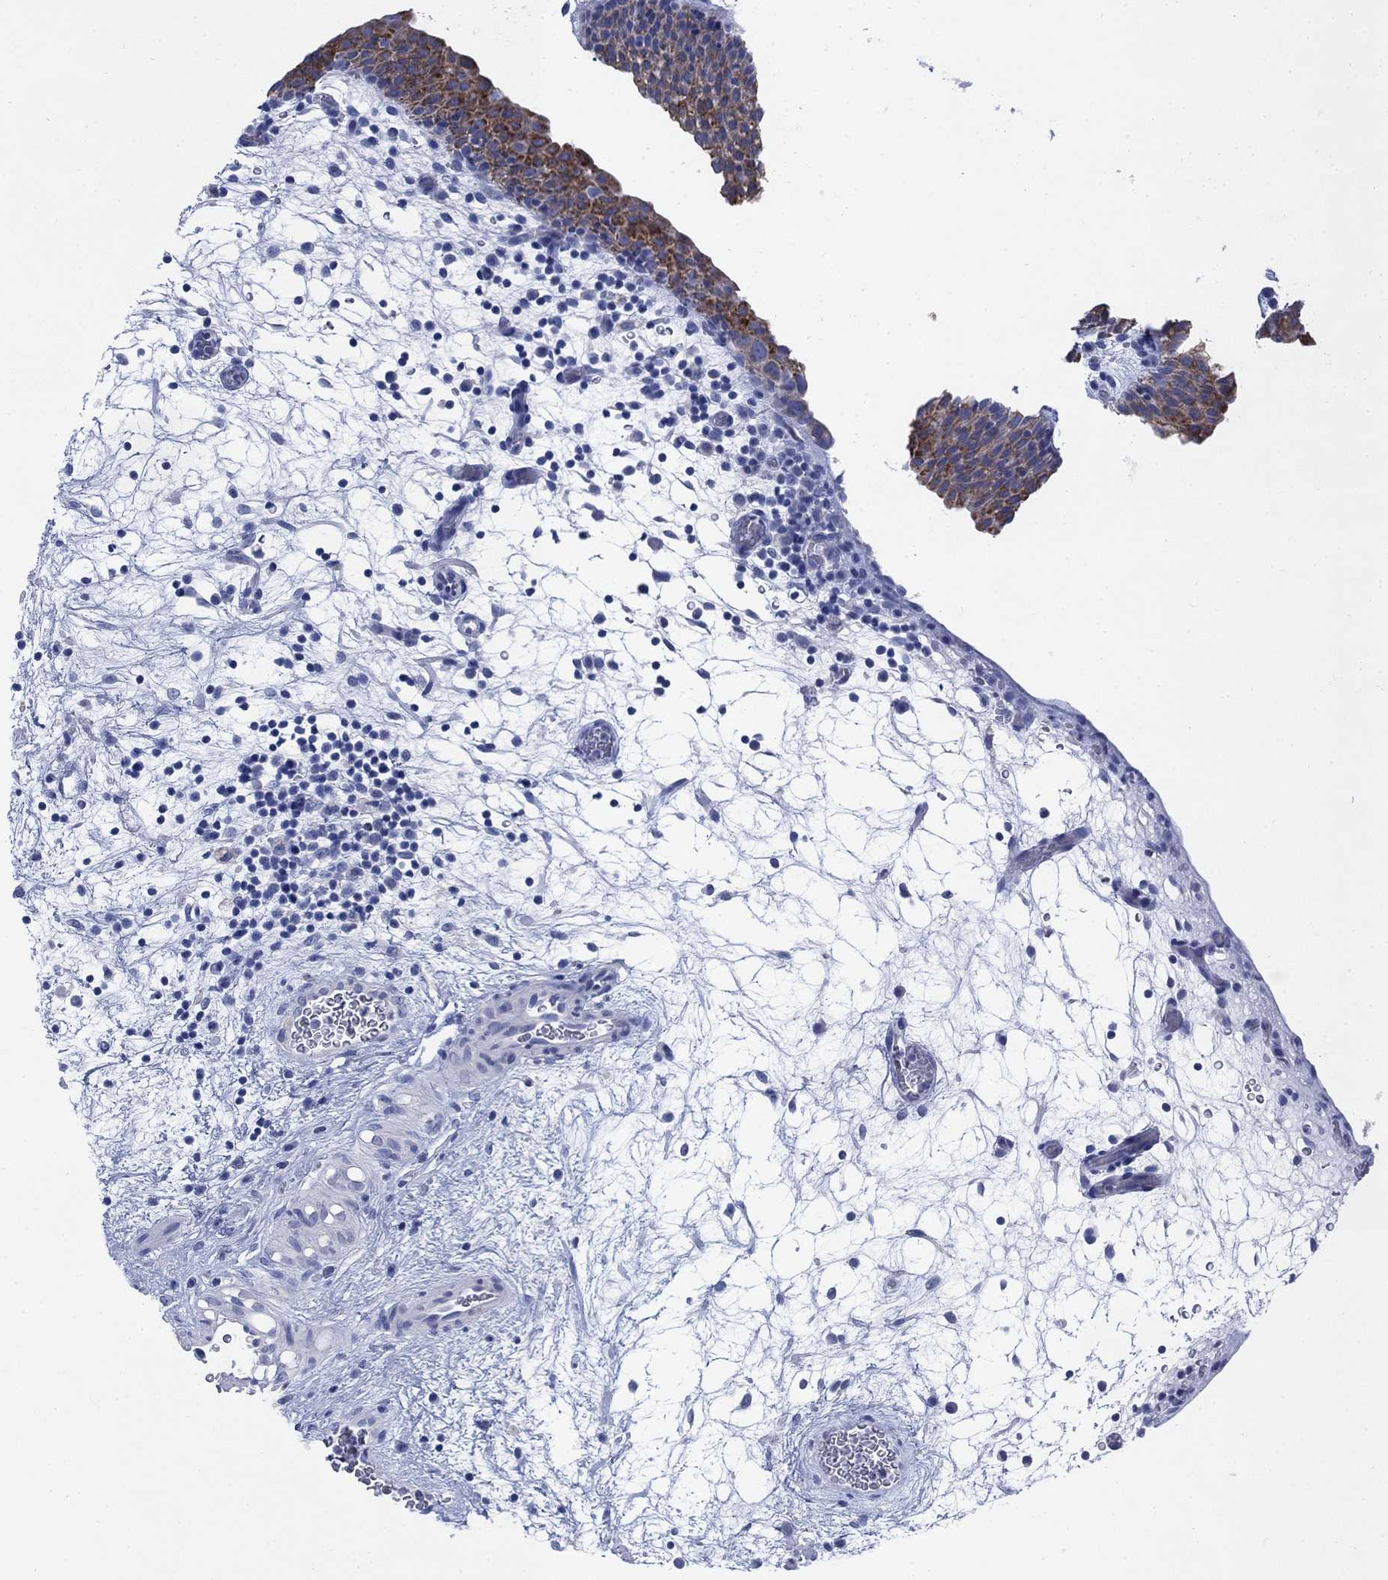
{"staining": {"intensity": "strong", "quantity": ">75%", "location": "cytoplasmic/membranous"}, "tissue": "urinary bladder", "cell_type": "Urothelial cells", "image_type": "normal", "snomed": [{"axis": "morphology", "description": "Normal tissue, NOS"}, {"axis": "topography", "description": "Urinary bladder"}], "caption": "A histopathology image showing strong cytoplasmic/membranous positivity in approximately >75% of urothelial cells in benign urinary bladder, as visualized by brown immunohistochemical staining.", "gene": "SCCPDH", "patient": {"sex": "male", "age": 37}}